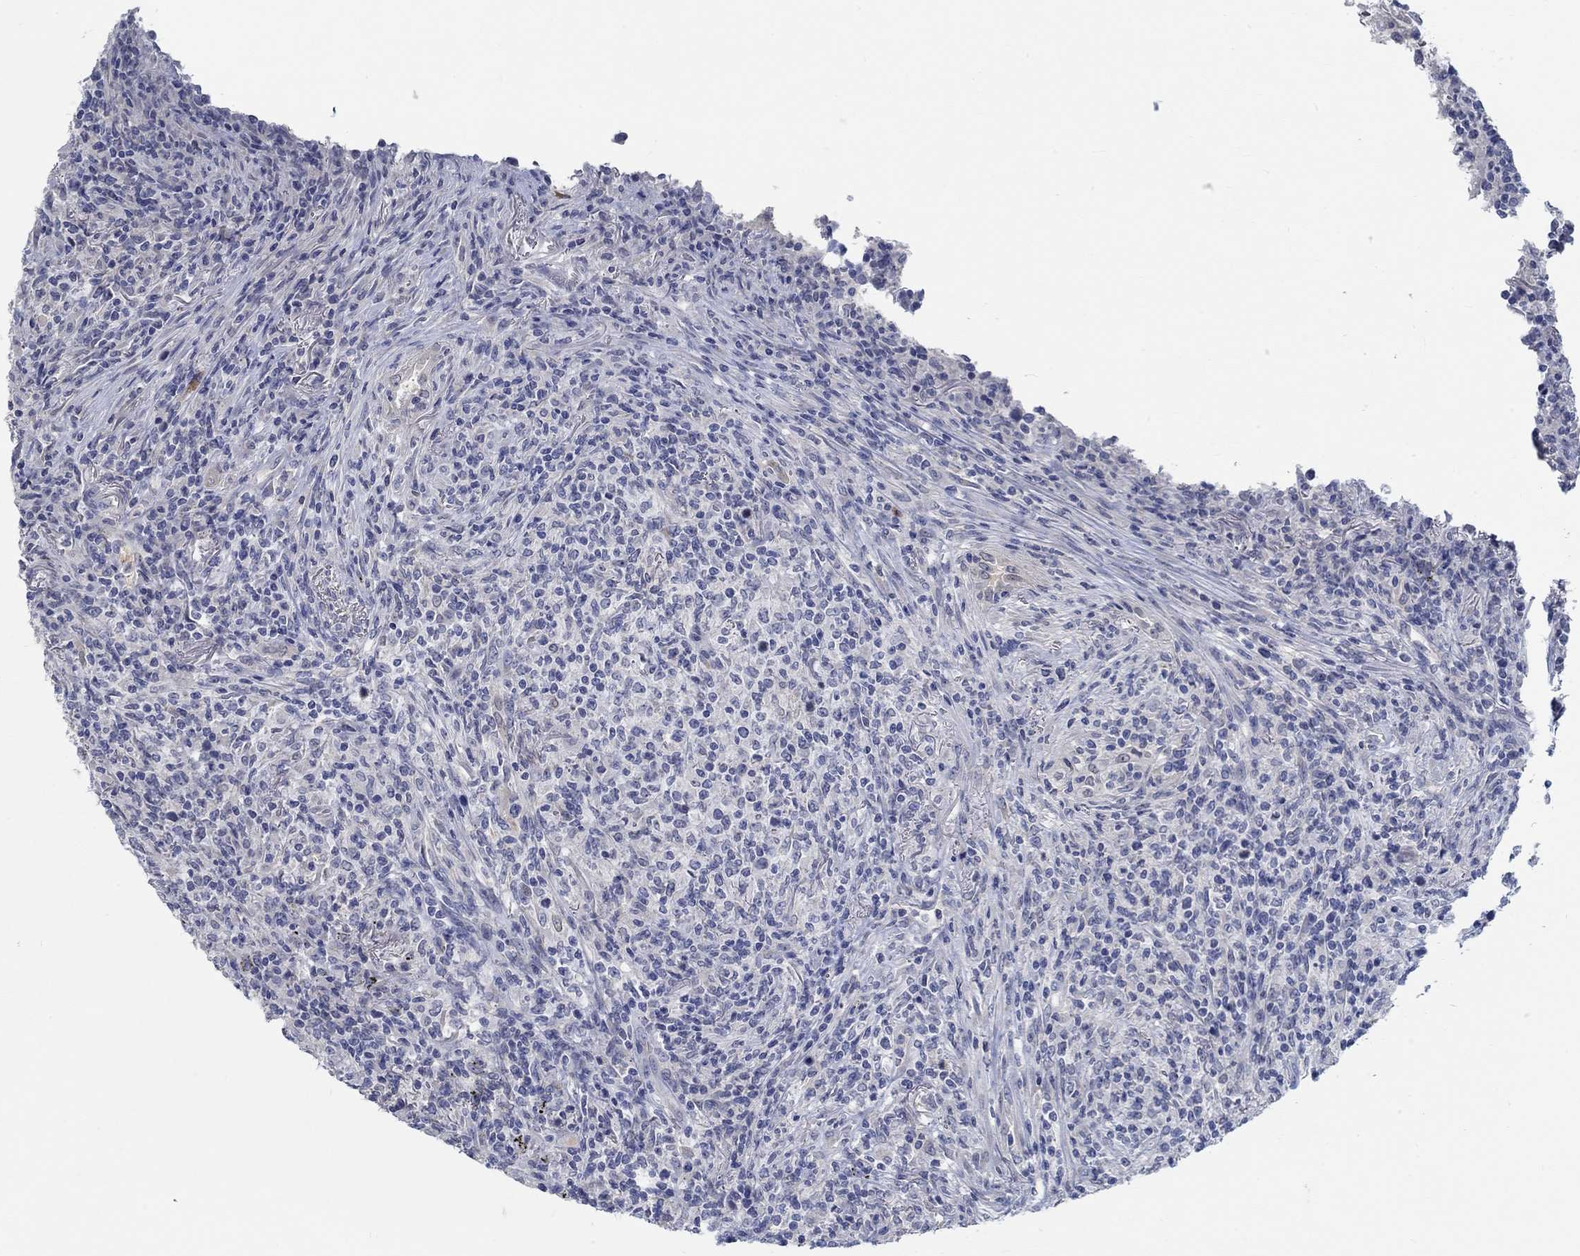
{"staining": {"intensity": "negative", "quantity": "none", "location": "none"}, "tissue": "lymphoma", "cell_type": "Tumor cells", "image_type": "cancer", "snomed": [{"axis": "morphology", "description": "Malignant lymphoma, non-Hodgkin's type, High grade"}, {"axis": "topography", "description": "Lung"}], "caption": "High-grade malignant lymphoma, non-Hodgkin's type was stained to show a protein in brown. There is no significant expression in tumor cells.", "gene": "TEKT4", "patient": {"sex": "male", "age": 79}}